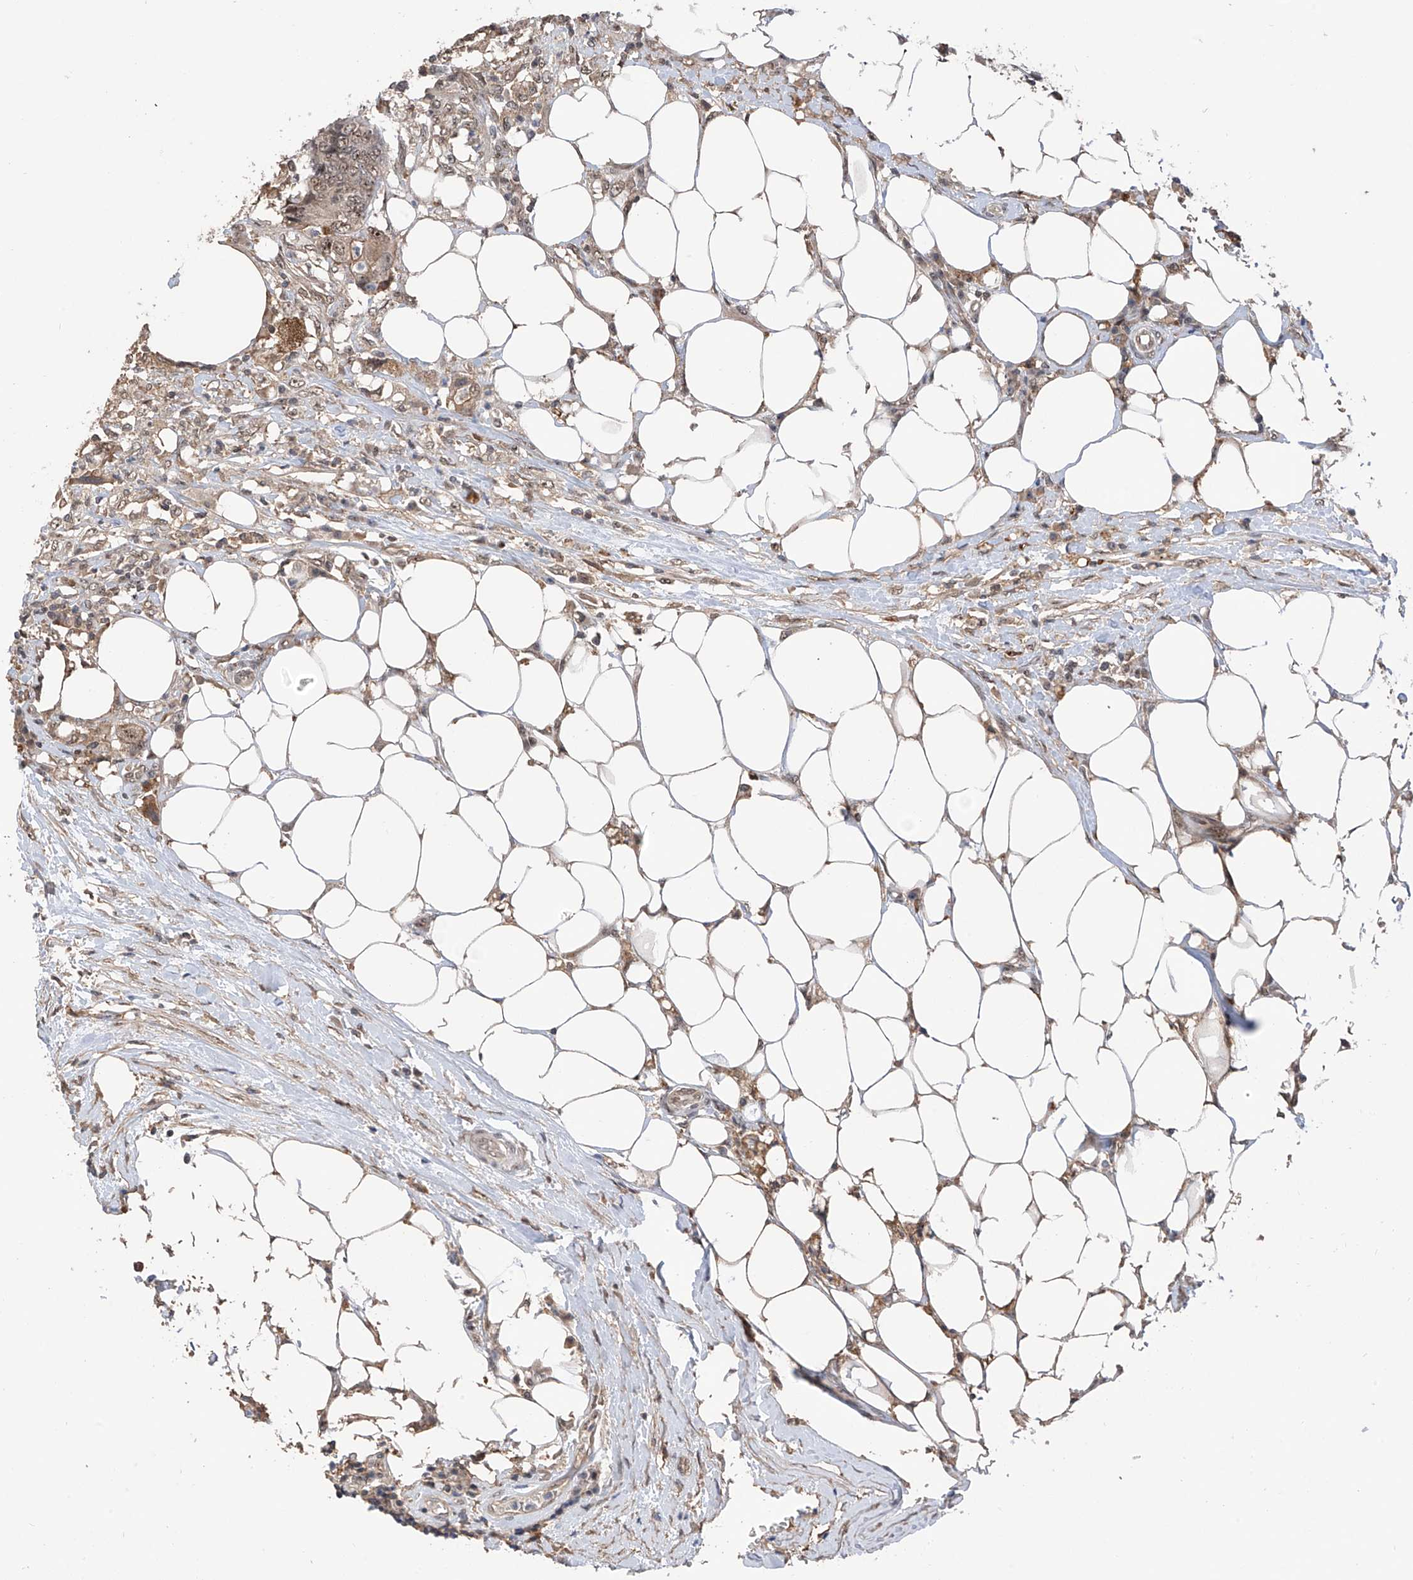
{"staining": {"intensity": "moderate", "quantity": ">75%", "location": "nuclear"}, "tissue": "colorectal cancer", "cell_type": "Tumor cells", "image_type": "cancer", "snomed": [{"axis": "morphology", "description": "Adenocarcinoma, NOS"}, {"axis": "topography", "description": "Colon"}], "caption": "Immunohistochemical staining of human colorectal cancer (adenocarcinoma) reveals medium levels of moderate nuclear protein staining in approximately >75% of tumor cells.", "gene": "C1orf131", "patient": {"sex": "male", "age": 71}}